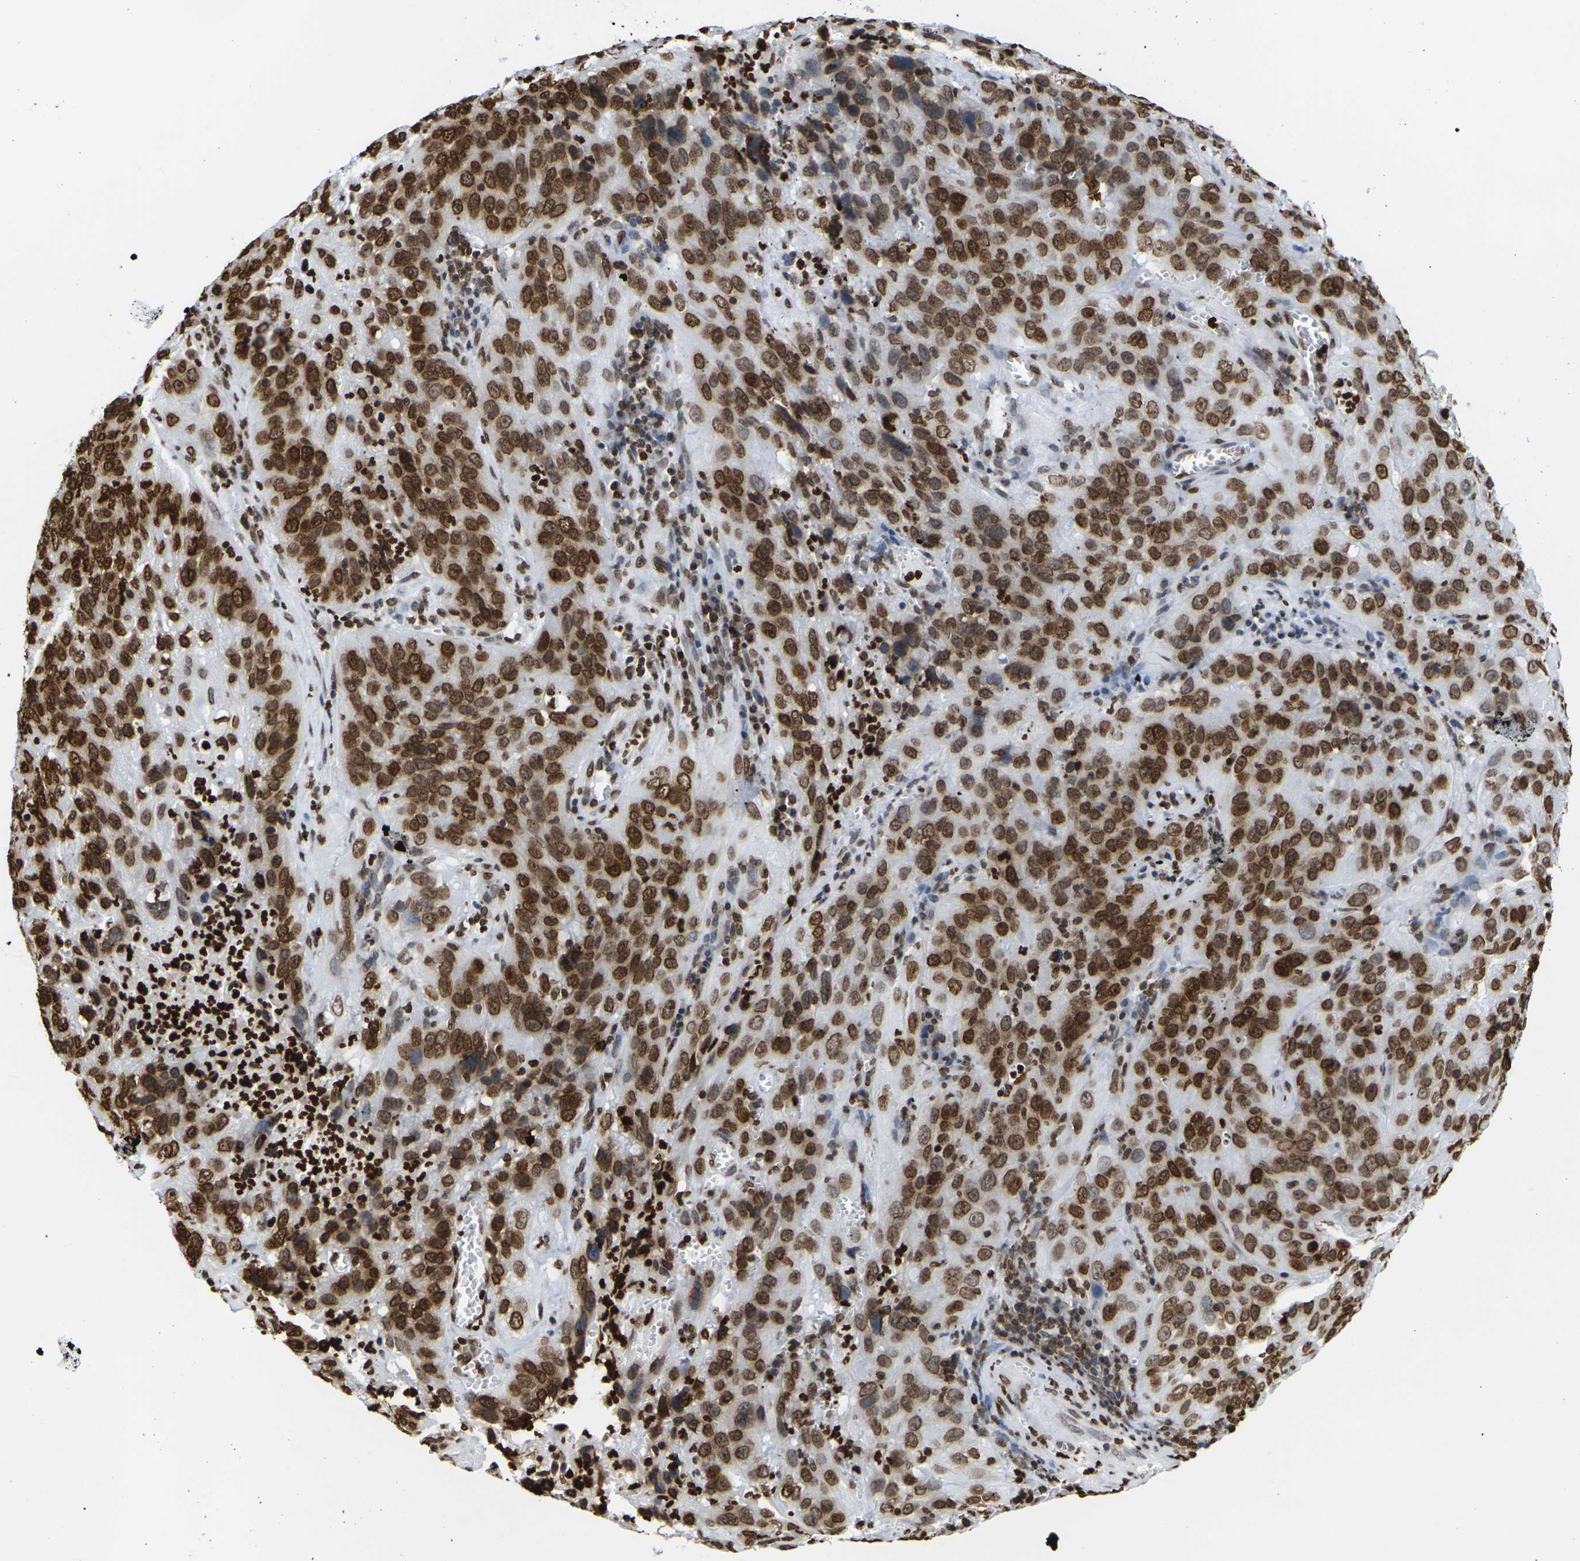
{"staining": {"intensity": "strong", "quantity": ">75%", "location": "cytoplasmic/membranous,nuclear"}, "tissue": "cervical cancer", "cell_type": "Tumor cells", "image_type": "cancer", "snomed": [{"axis": "morphology", "description": "Squamous cell carcinoma, NOS"}, {"axis": "topography", "description": "Cervix"}], "caption": "IHC image of cervical cancer (squamous cell carcinoma) stained for a protein (brown), which demonstrates high levels of strong cytoplasmic/membranous and nuclear staining in approximately >75% of tumor cells.", "gene": "H2AC21", "patient": {"sex": "female", "age": 32}}